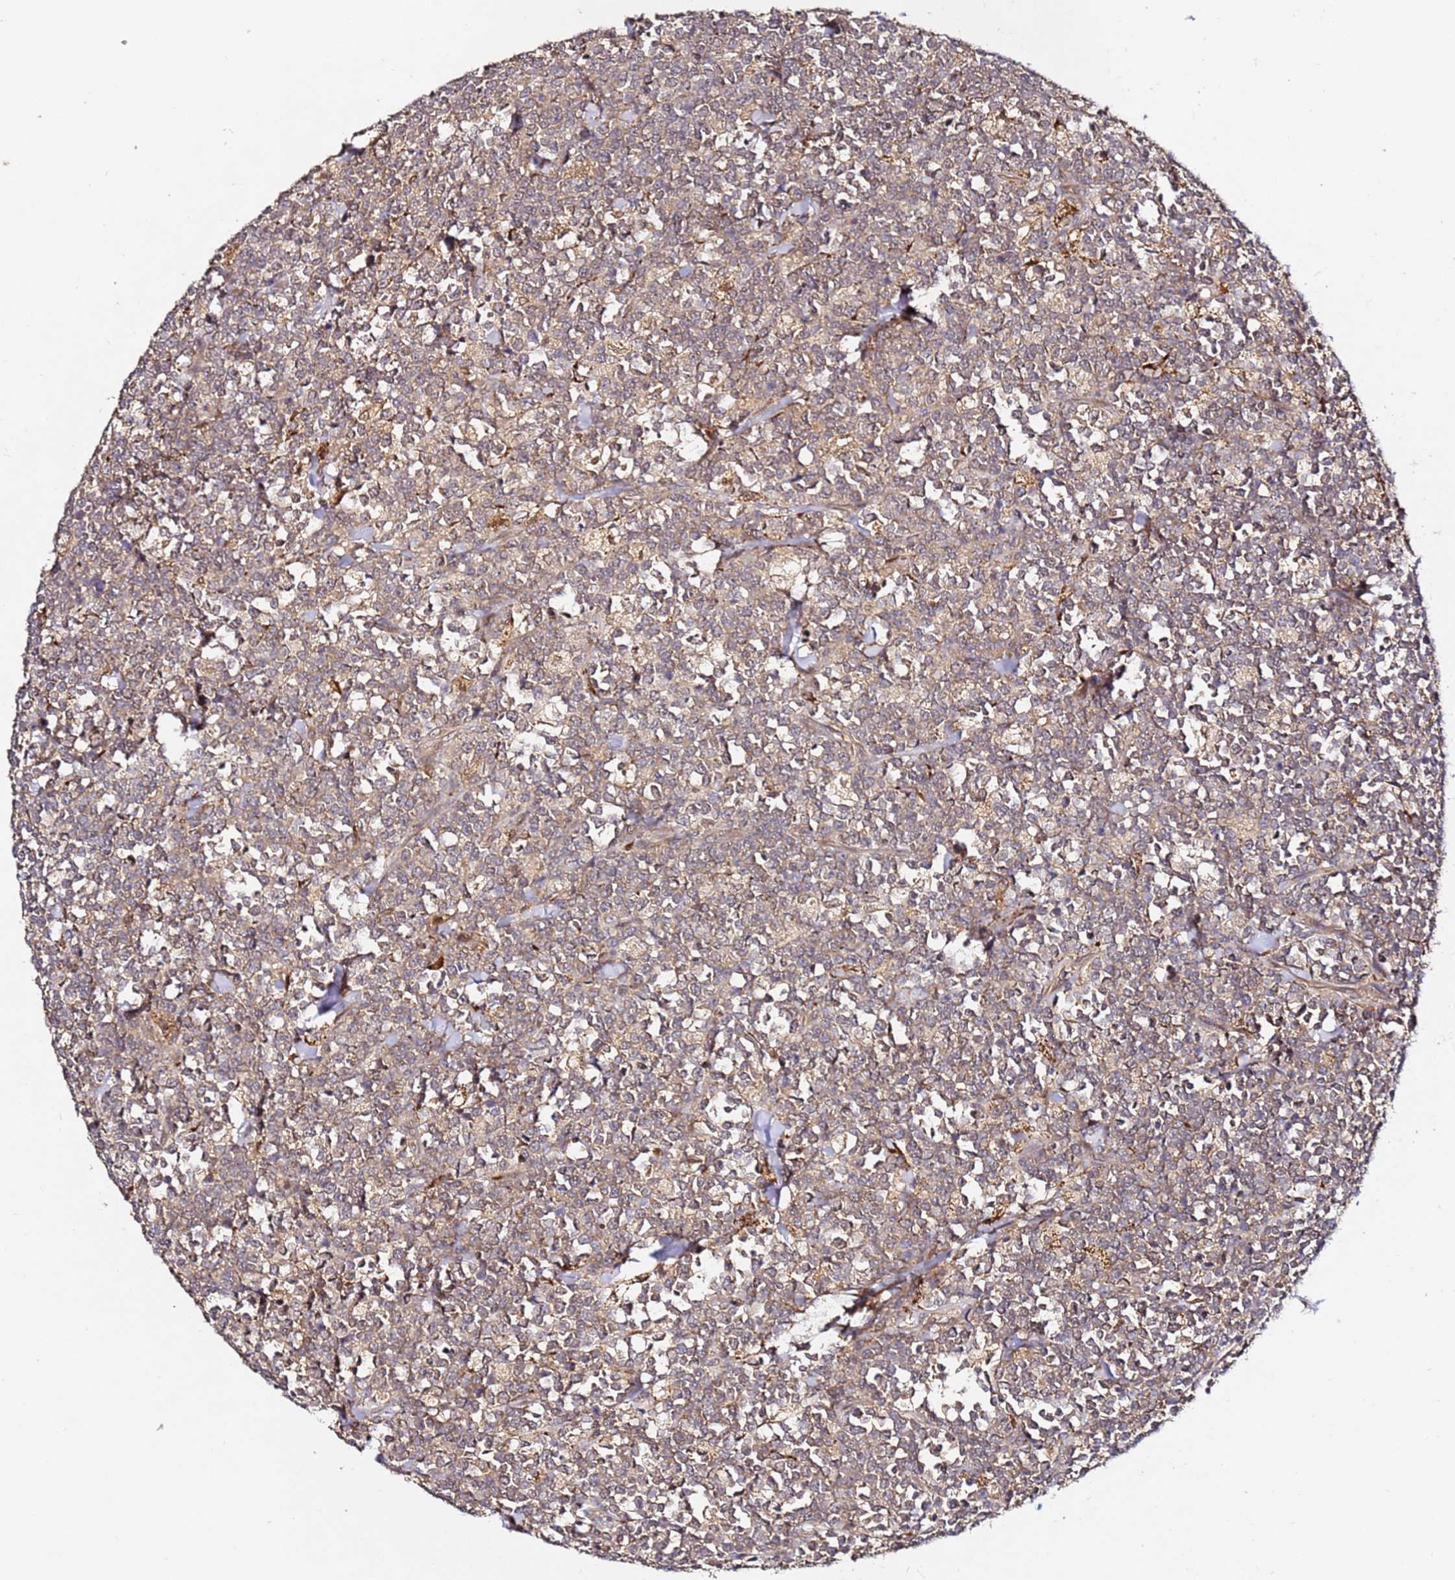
{"staining": {"intensity": "weak", "quantity": ">75%", "location": "cytoplasmic/membranous"}, "tissue": "lymphoma", "cell_type": "Tumor cells", "image_type": "cancer", "snomed": [{"axis": "morphology", "description": "Malignant lymphoma, non-Hodgkin's type, High grade"}, {"axis": "topography", "description": "Small intestine"}, {"axis": "topography", "description": "Colon"}], "caption": "Protein expression analysis of malignant lymphoma, non-Hodgkin's type (high-grade) reveals weak cytoplasmic/membranous positivity in approximately >75% of tumor cells. The protein of interest is shown in brown color, while the nuclei are stained blue.", "gene": "ALG11", "patient": {"sex": "male", "age": 8}}